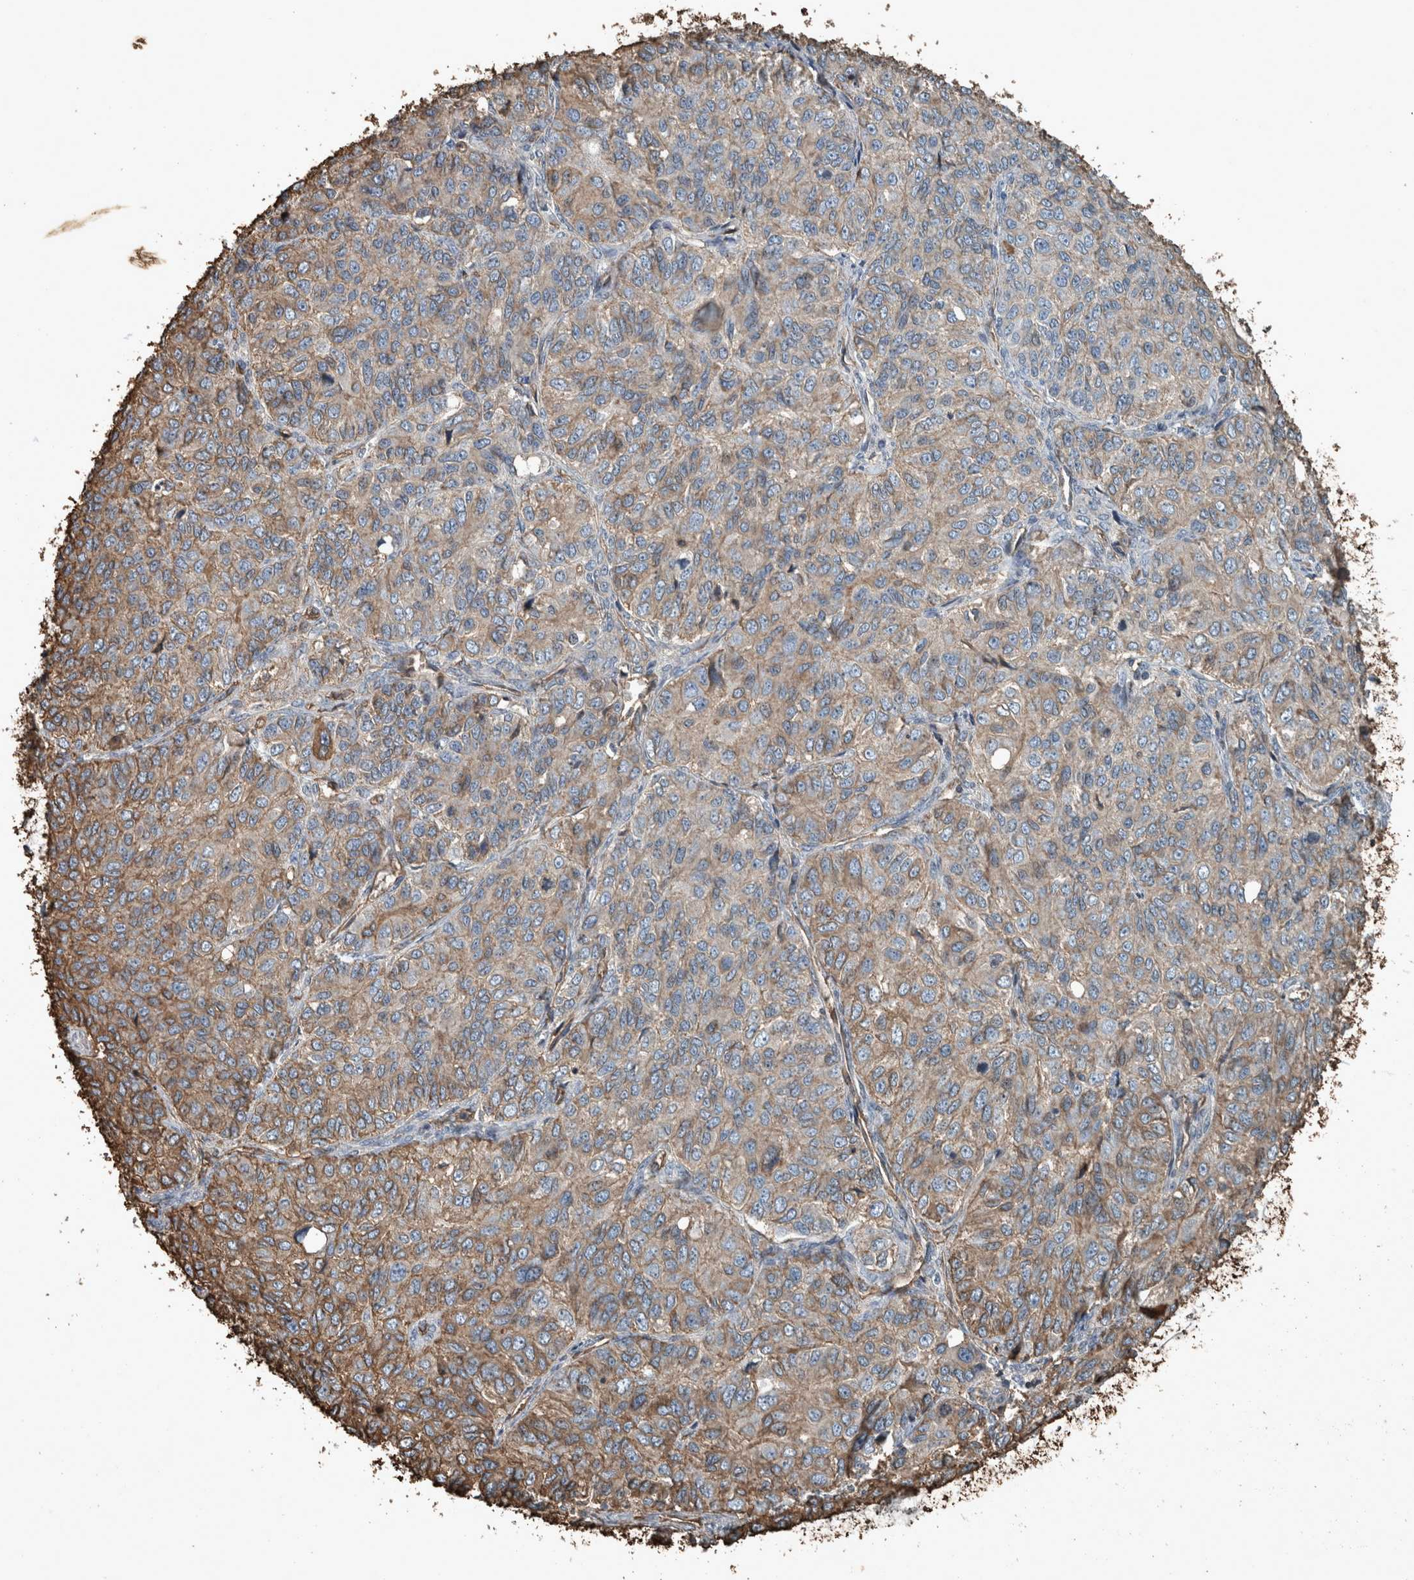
{"staining": {"intensity": "weak", "quantity": ">75%", "location": "cytoplasmic/membranous"}, "tissue": "ovarian cancer", "cell_type": "Tumor cells", "image_type": "cancer", "snomed": [{"axis": "morphology", "description": "Carcinoma, endometroid"}, {"axis": "topography", "description": "Ovary"}], "caption": "Immunohistochemical staining of endometroid carcinoma (ovarian) displays low levels of weak cytoplasmic/membranous protein positivity in about >75% of tumor cells. The staining is performed using DAB (3,3'-diaminobenzidine) brown chromogen to label protein expression. The nuclei are counter-stained blue using hematoxylin.", "gene": "LBP", "patient": {"sex": "female", "age": 51}}